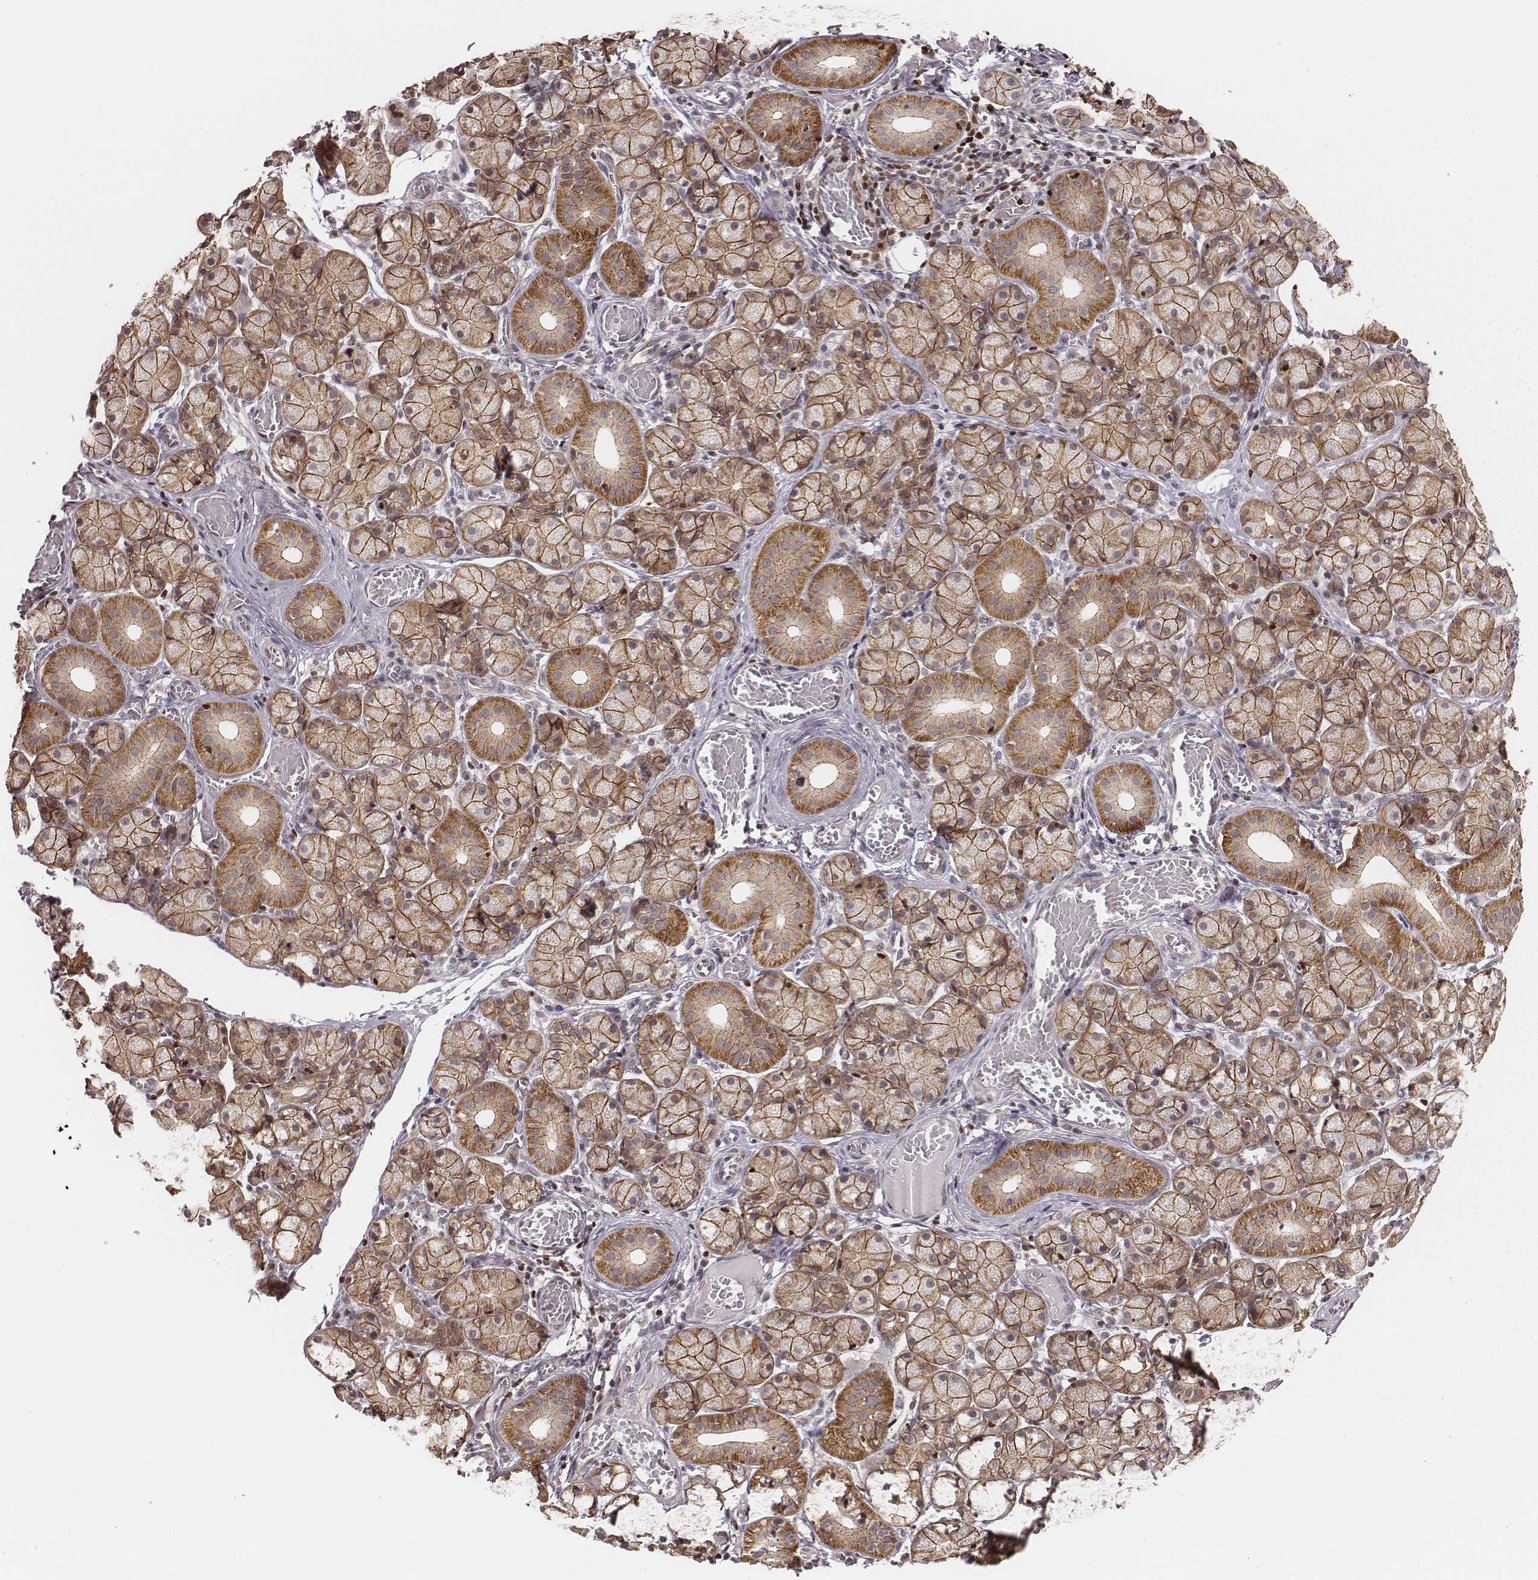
{"staining": {"intensity": "moderate", "quantity": ">75%", "location": "cytoplasmic/membranous"}, "tissue": "salivary gland", "cell_type": "Glandular cells", "image_type": "normal", "snomed": [{"axis": "morphology", "description": "Normal tissue, NOS"}, {"axis": "topography", "description": "Salivary gland"}, {"axis": "topography", "description": "Peripheral nerve tissue"}], "caption": "Immunohistochemistry (IHC) of benign salivary gland shows medium levels of moderate cytoplasmic/membranous staining in approximately >75% of glandular cells. (brown staining indicates protein expression, while blue staining denotes nuclei).", "gene": "WDR59", "patient": {"sex": "female", "age": 24}}